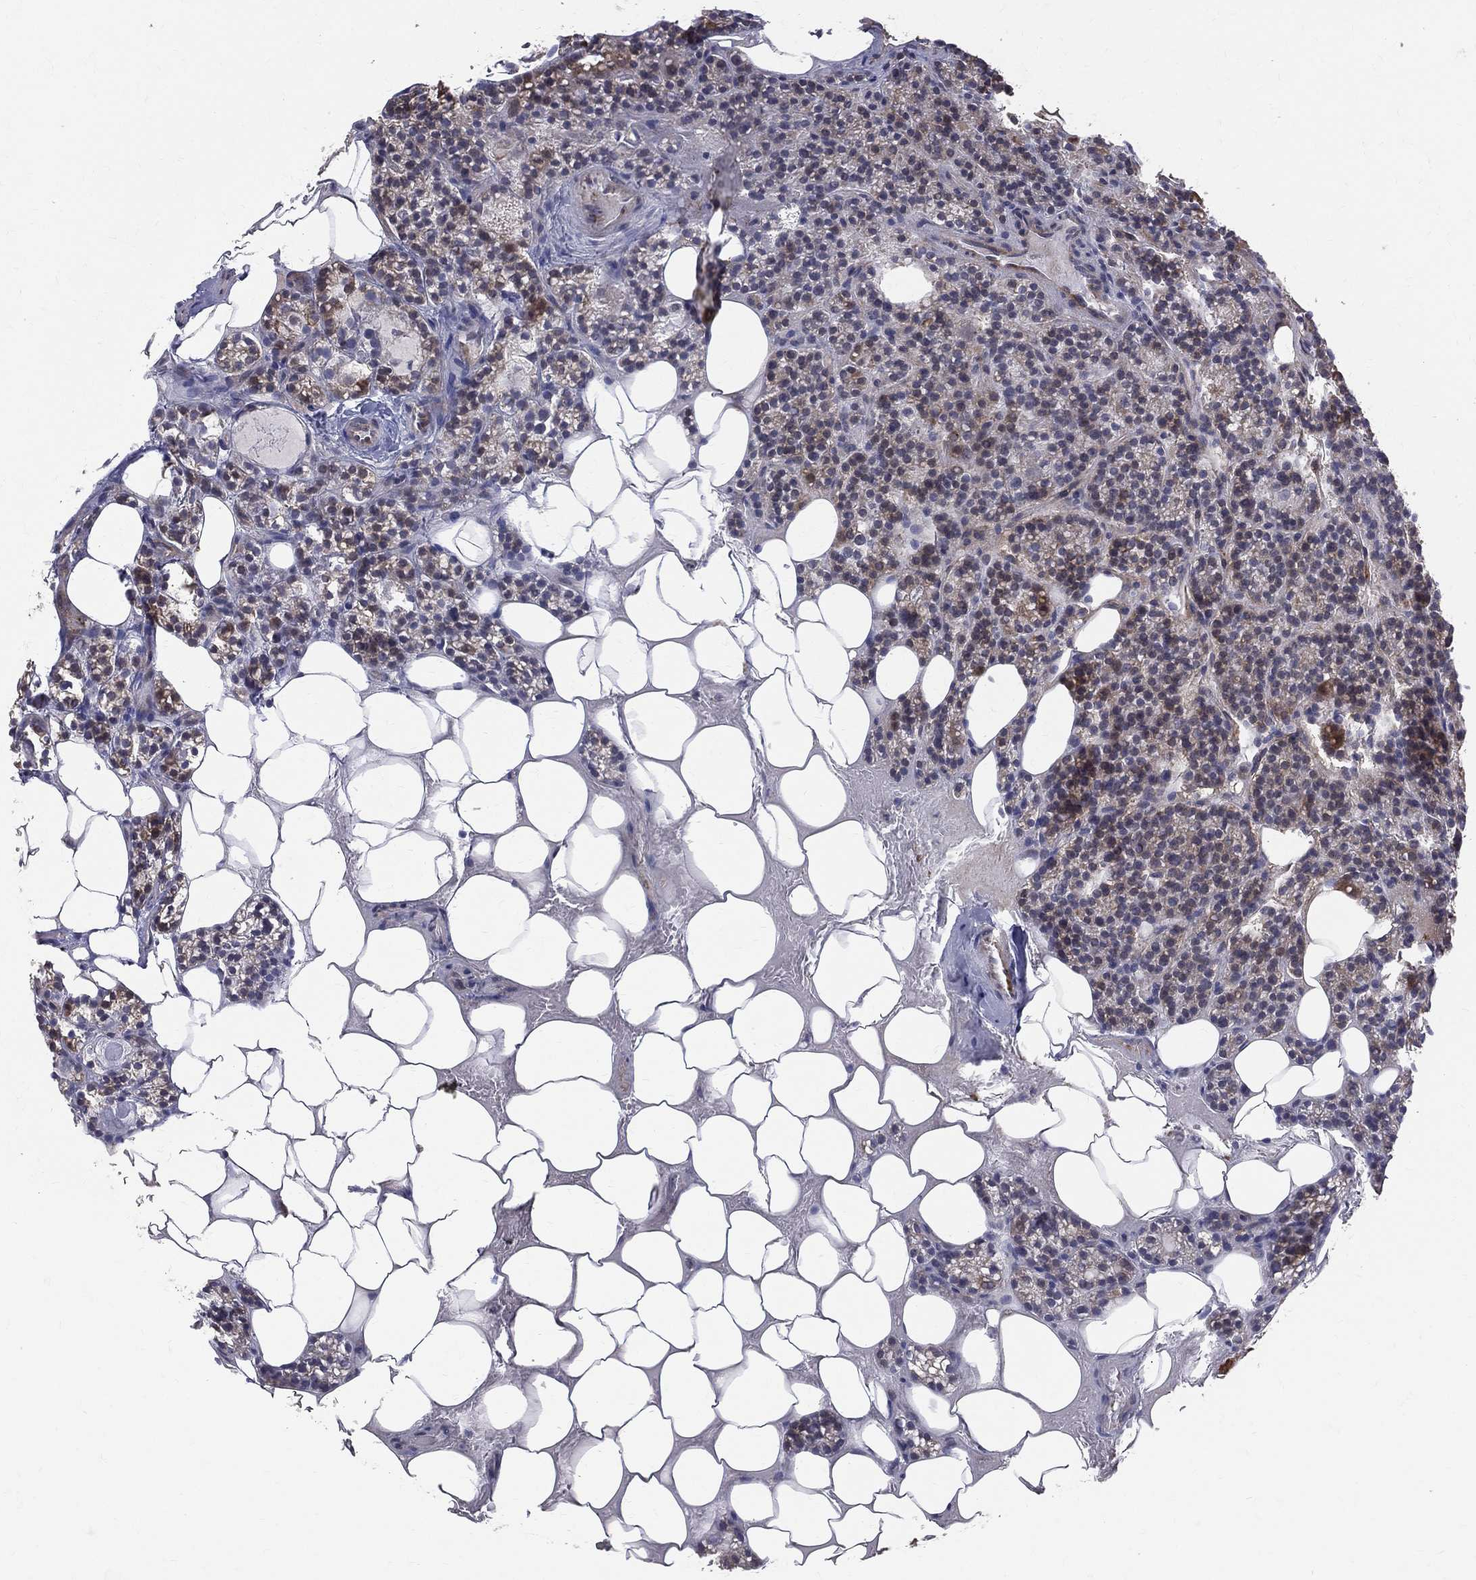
{"staining": {"intensity": "moderate", "quantity": "<25%", "location": "cytoplasmic/membranous"}, "tissue": "parathyroid gland", "cell_type": "Glandular cells", "image_type": "normal", "snomed": [{"axis": "morphology", "description": "Normal tissue, NOS"}, {"axis": "topography", "description": "Parathyroid gland"}], "caption": "Benign parathyroid gland demonstrates moderate cytoplasmic/membranous staining in about <25% of glandular cells, visualized by immunohistochemistry. The staining was performed using DAB (3,3'-diaminobenzidine), with brown indicating positive protein expression. Nuclei are stained blue with hematoxylin.", "gene": "POMZP3", "patient": {"sex": "female", "age": 83}}